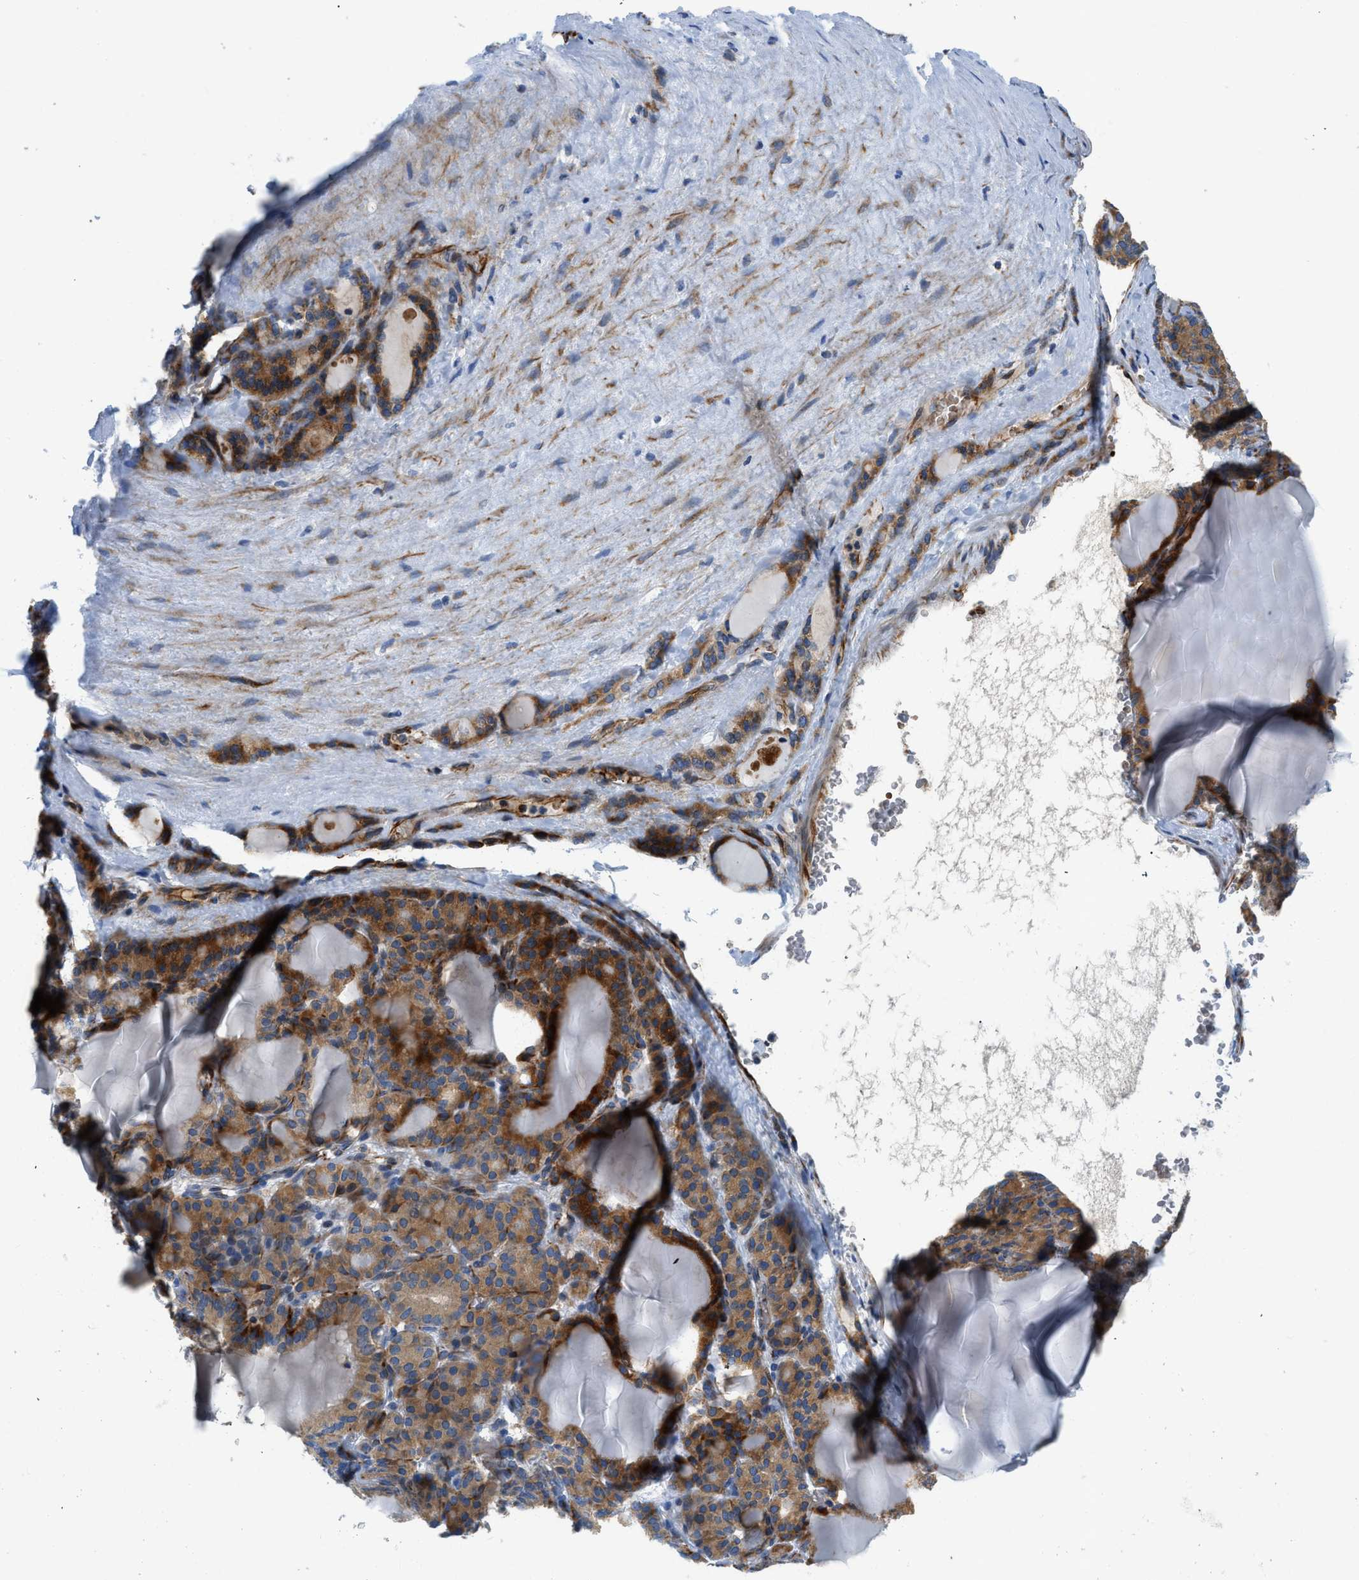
{"staining": {"intensity": "strong", "quantity": ">75%", "location": "cytoplasmic/membranous"}, "tissue": "thyroid gland", "cell_type": "Glandular cells", "image_type": "normal", "snomed": [{"axis": "morphology", "description": "Normal tissue, NOS"}, {"axis": "topography", "description": "Thyroid gland"}], "caption": "Human thyroid gland stained for a protein (brown) reveals strong cytoplasmic/membranous positive staining in approximately >75% of glandular cells.", "gene": "ZNF831", "patient": {"sex": "female", "age": 28}}